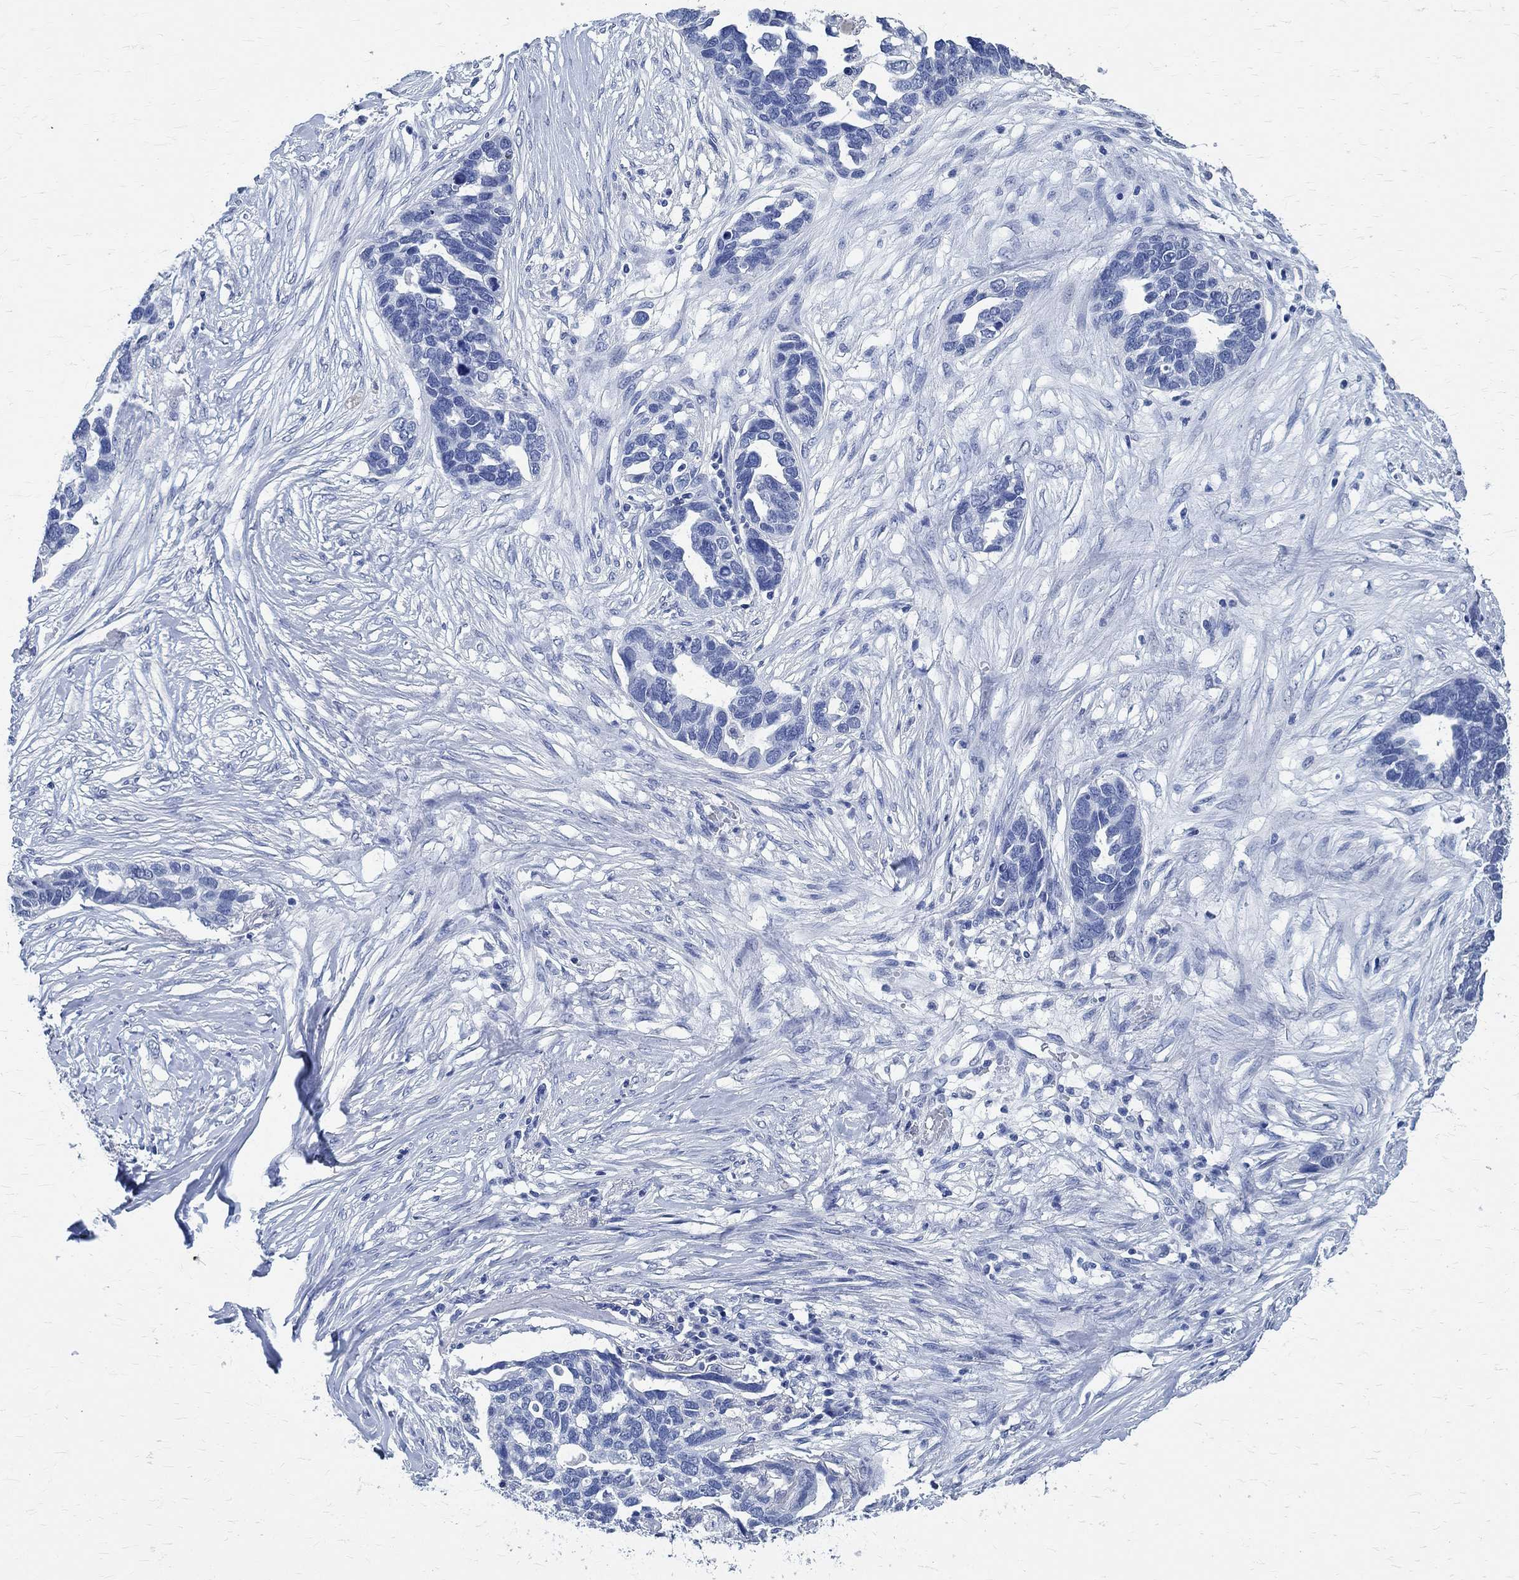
{"staining": {"intensity": "negative", "quantity": "none", "location": "none"}, "tissue": "ovarian cancer", "cell_type": "Tumor cells", "image_type": "cancer", "snomed": [{"axis": "morphology", "description": "Cystadenocarcinoma, serous, NOS"}, {"axis": "topography", "description": "Ovary"}], "caption": "Immunohistochemistry micrograph of neoplastic tissue: human serous cystadenocarcinoma (ovarian) stained with DAB (3,3'-diaminobenzidine) exhibits no significant protein positivity in tumor cells.", "gene": "TMEM221", "patient": {"sex": "female", "age": 54}}